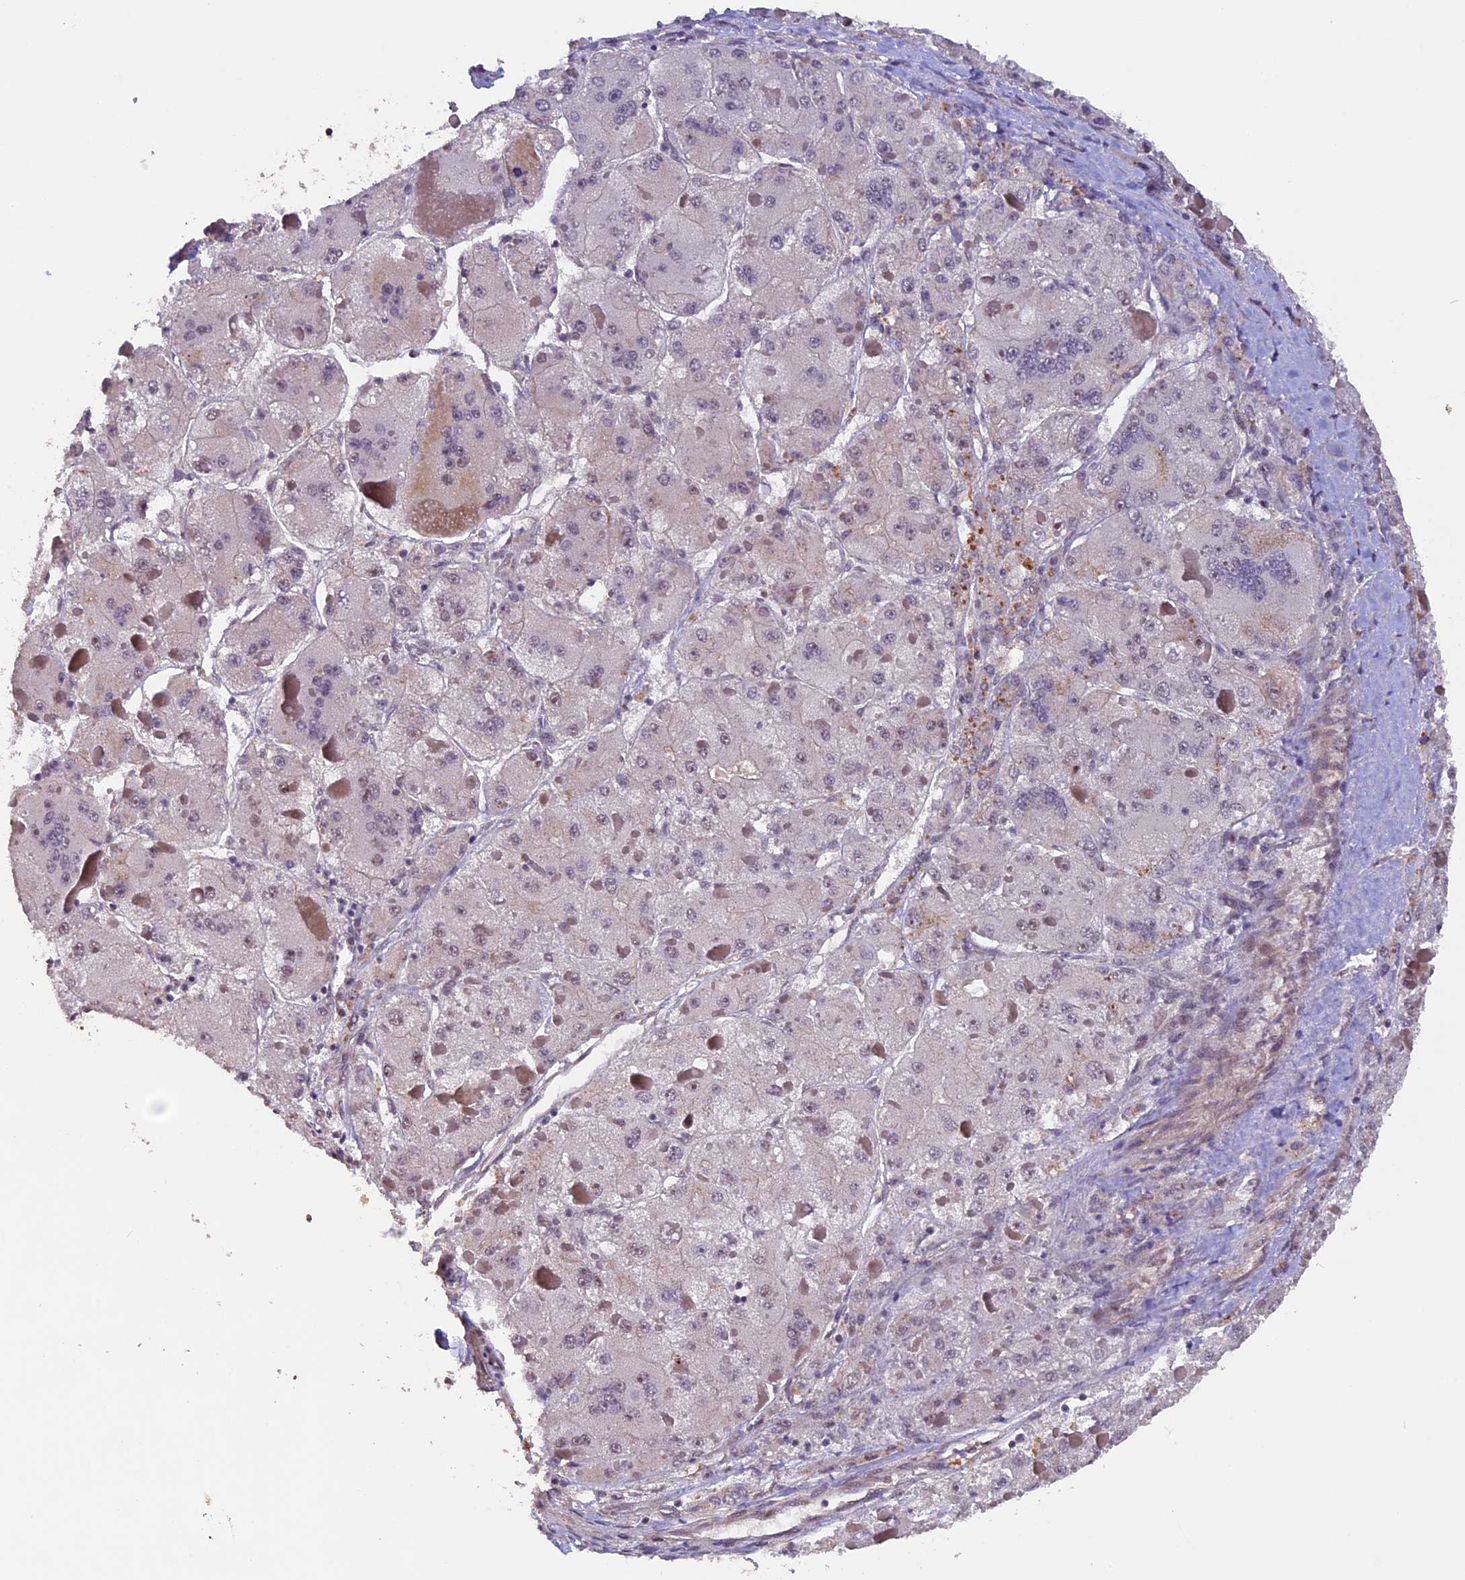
{"staining": {"intensity": "negative", "quantity": "none", "location": "none"}, "tissue": "liver cancer", "cell_type": "Tumor cells", "image_type": "cancer", "snomed": [{"axis": "morphology", "description": "Carcinoma, Hepatocellular, NOS"}, {"axis": "topography", "description": "Liver"}], "caption": "This is an immunohistochemistry image of human liver cancer (hepatocellular carcinoma). There is no staining in tumor cells.", "gene": "GNB5", "patient": {"sex": "female", "age": 73}}